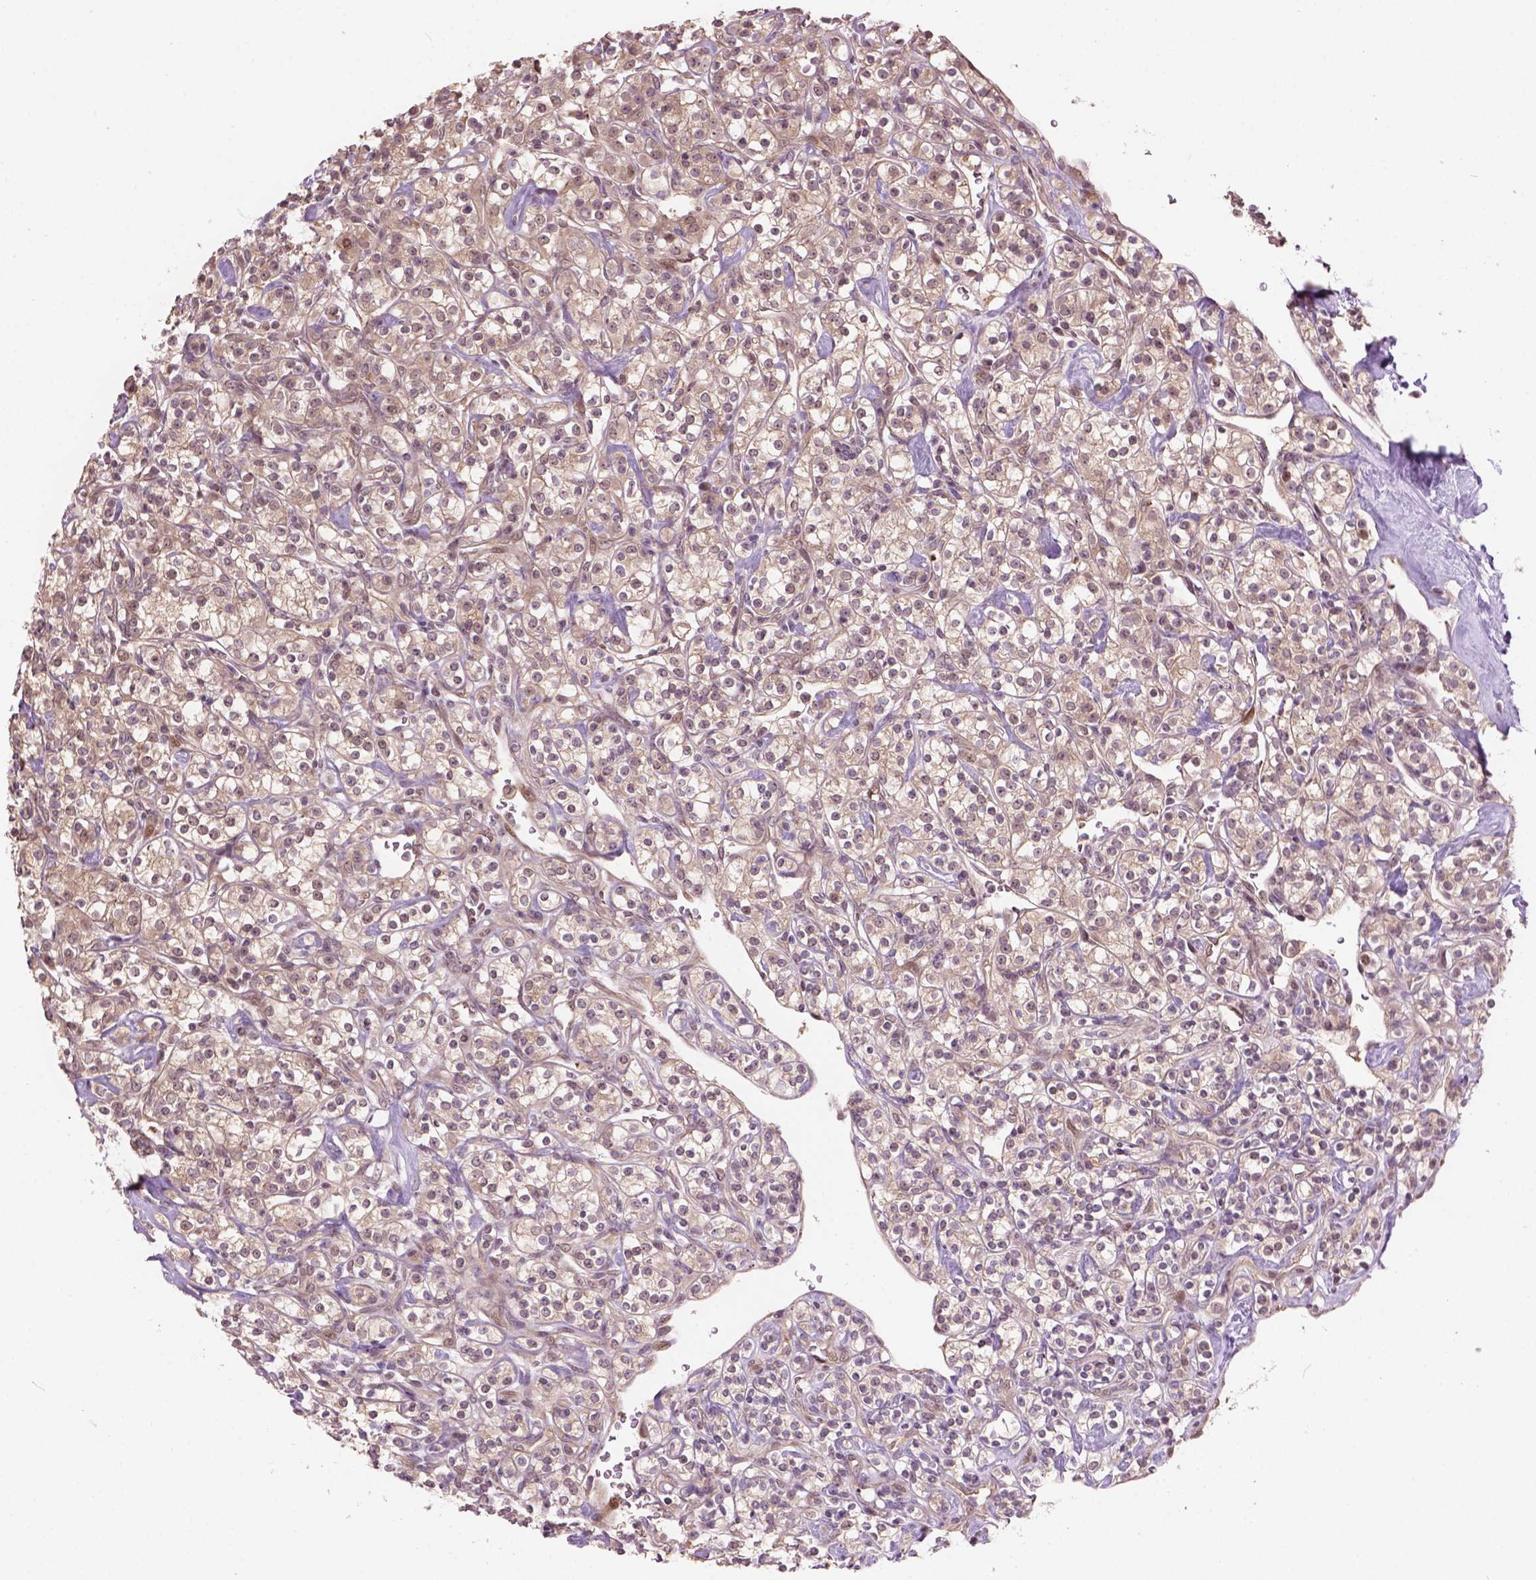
{"staining": {"intensity": "weak", "quantity": "25%-75%", "location": "cytoplasmic/membranous,nuclear"}, "tissue": "renal cancer", "cell_type": "Tumor cells", "image_type": "cancer", "snomed": [{"axis": "morphology", "description": "Adenocarcinoma, NOS"}, {"axis": "topography", "description": "Kidney"}], "caption": "Human adenocarcinoma (renal) stained for a protein (brown) exhibits weak cytoplasmic/membranous and nuclear positive expression in about 25%-75% of tumor cells.", "gene": "PSMD11", "patient": {"sex": "male", "age": 77}}